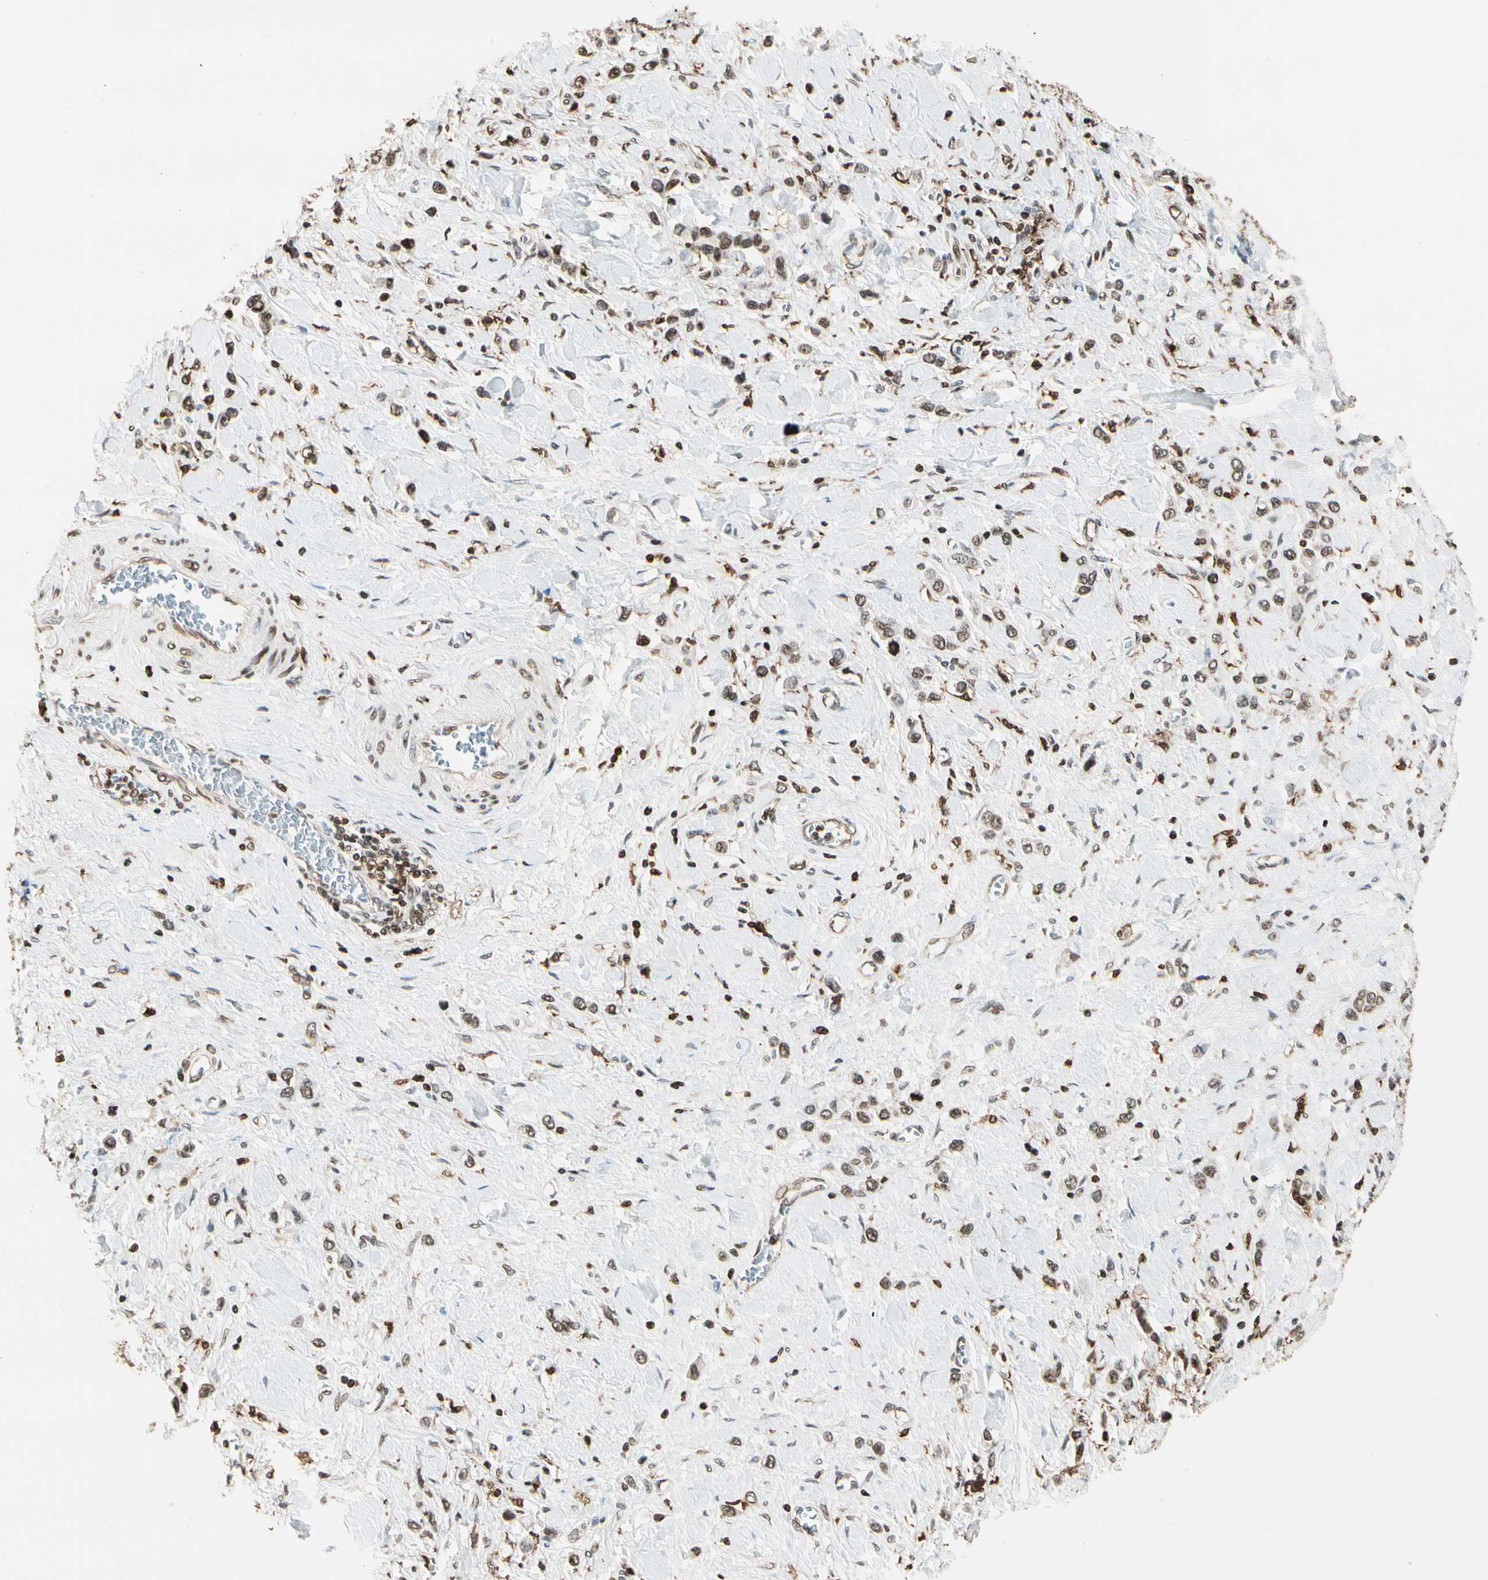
{"staining": {"intensity": "weak", "quantity": ">75%", "location": "nuclear"}, "tissue": "stomach cancer", "cell_type": "Tumor cells", "image_type": "cancer", "snomed": [{"axis": "morphology", "description": "Normal tissue, NOS"}, {"axis": "morphology", "description": "Adenocarcinoma, NOS"}, {"axis": "topography", "description": "Stomach, upper"}, {"axis": "topography", "description": "Stomach"}], "caption": "A photomicrograph of stomach cancer stained for a protein exhibits weak nuclear brown staining in tumor cells.", "gene": "FER", "patient": {"sex": "female", "age": 65}}